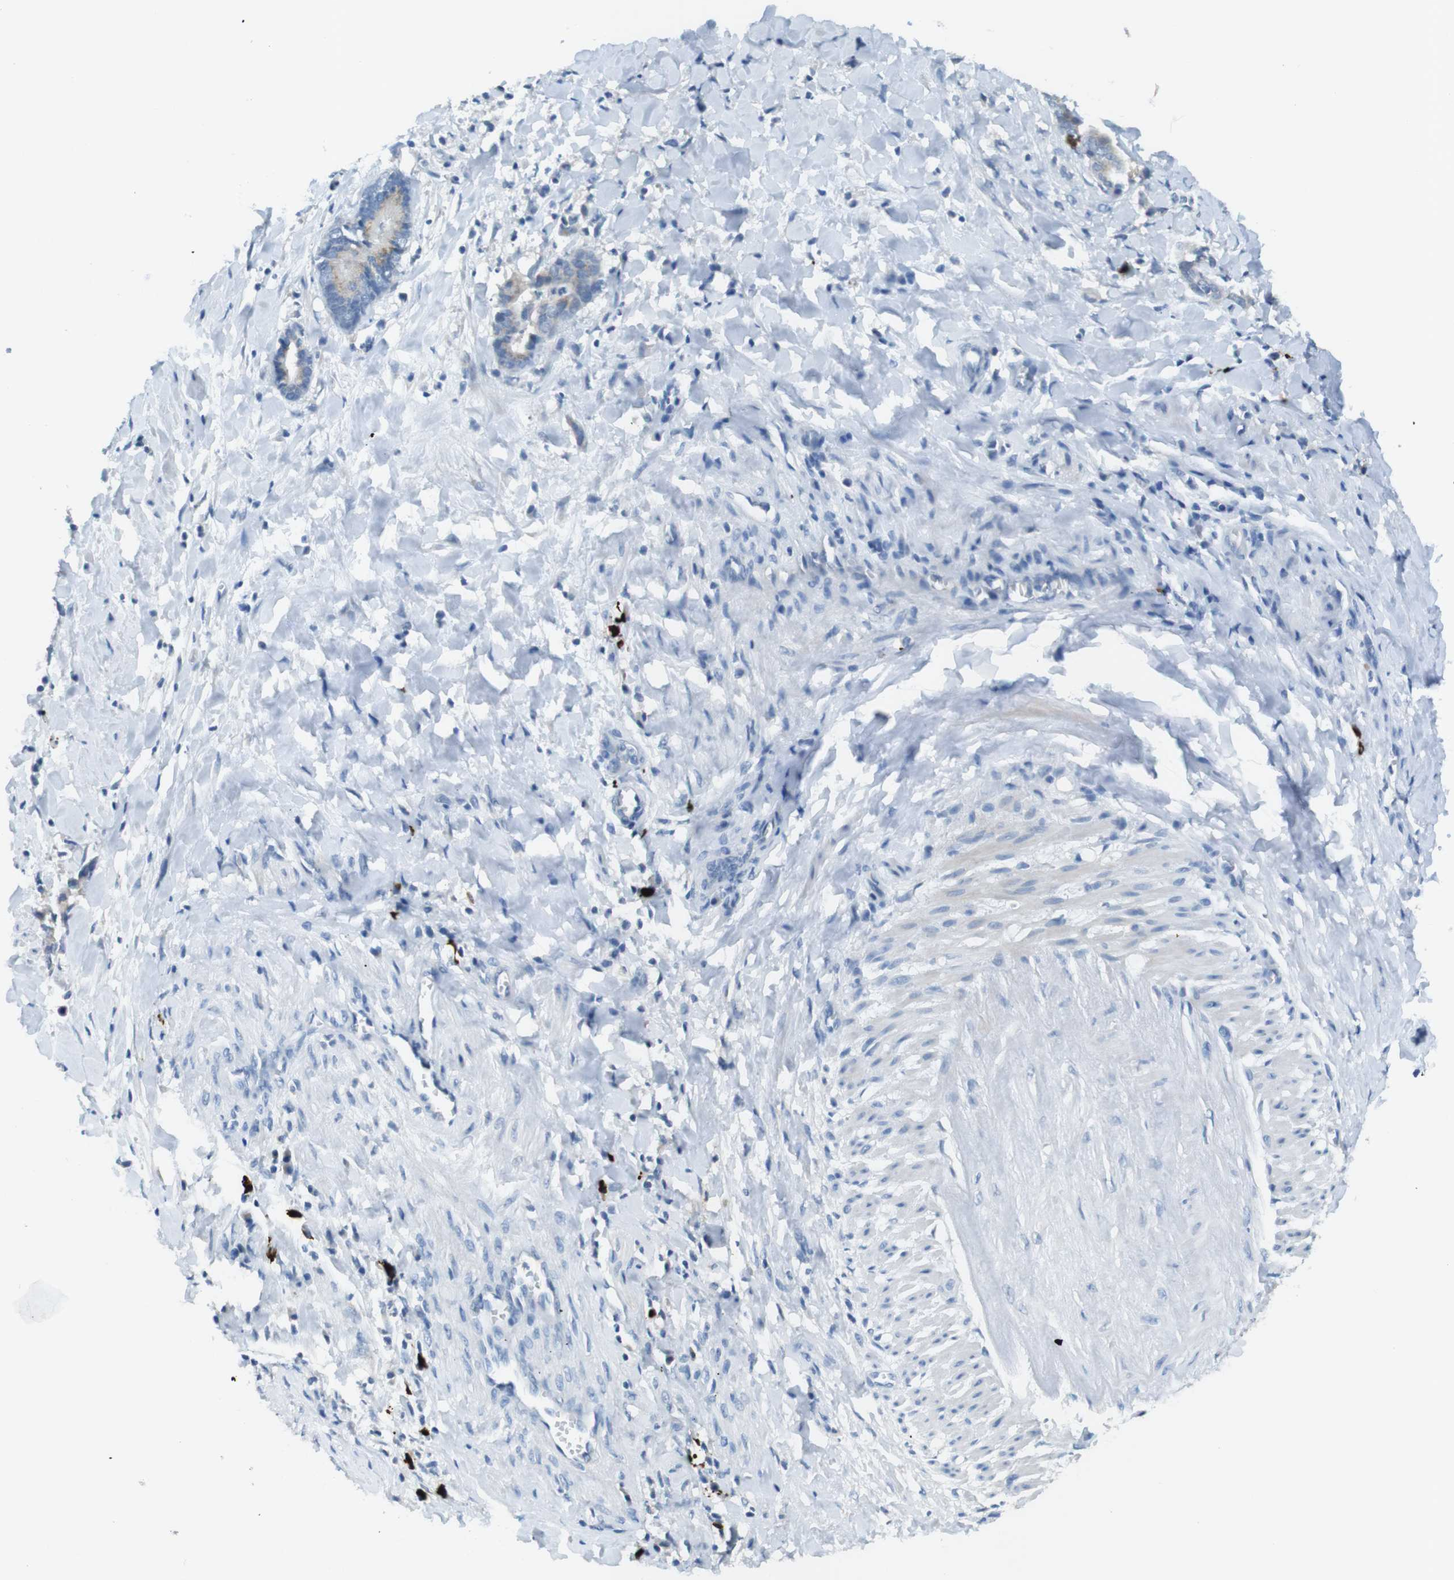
{"staining": {"intensity": "weak", "quantity": "<25%", "location": "cytoplasmic/membranous"}, "tissue": "cervical cancer", "cell_type": "Tumor cells", "image_type": "cancer", "snomed": [{"axis": "morphology", "description": "Adenocarcinoma, NOS"}, {"axis": "topography", "description": "Cervix"}], "caption": "Tumor cells are negative for protein expression in human adenocarcinoma (cervical).", "gene": "SLC35A3", "patient": {"sex": "female", "age": 44}}